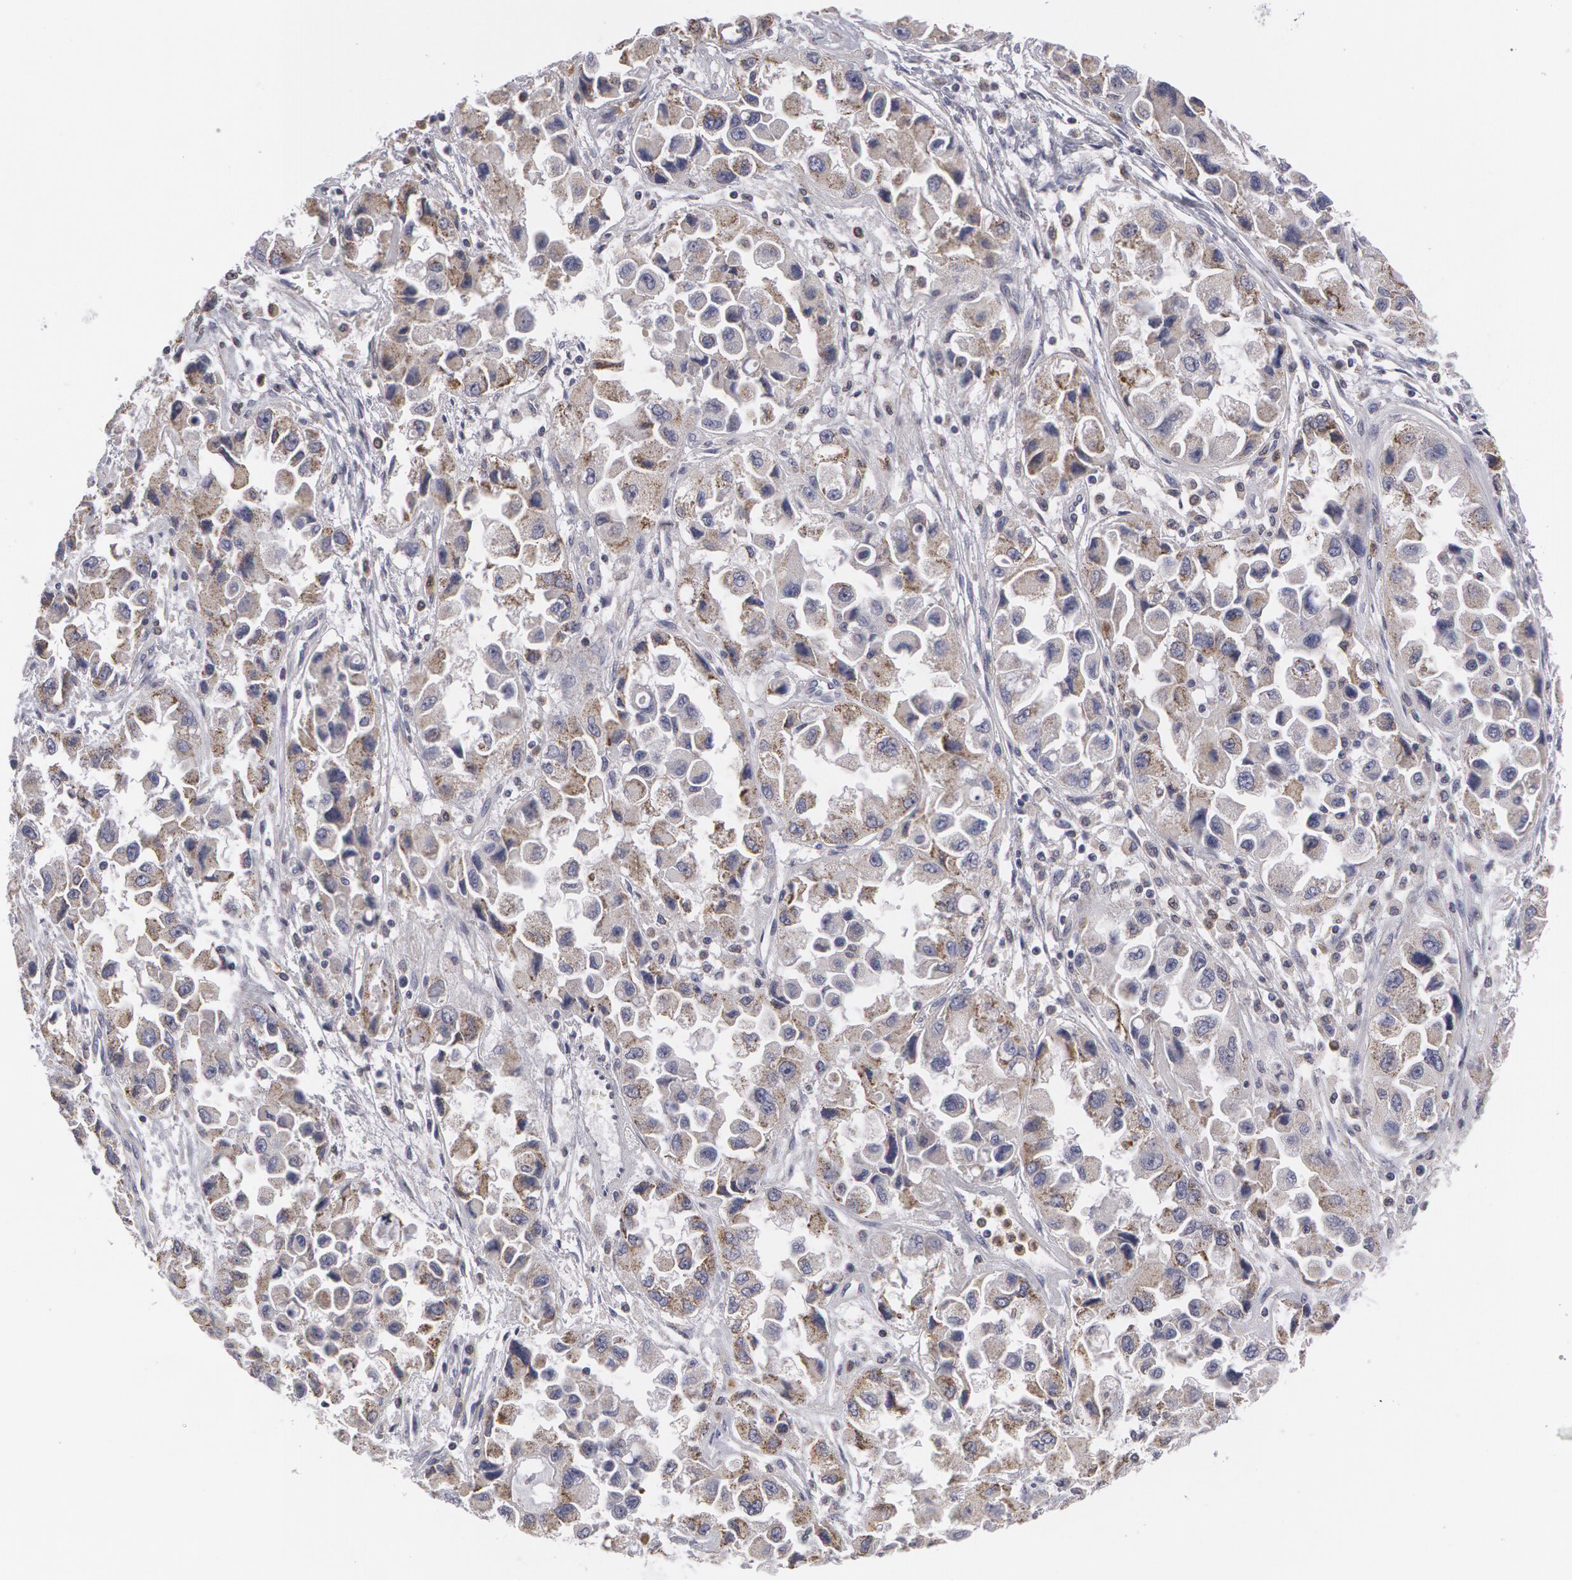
{"staining": {"intensity": "moderate", "quantity": "25%-75%", "location": "cytoplasmic/membranous"}, "tissue": "ovarian cancer", "cell_type": "Tumor cells", "image_type": "cancer", "snomed": [{"axis": "morphology", "description": "Cystadenocarcinoma, serous, NOS"}, {"axis": "topography", "description": "Ovary"}], "caption": "The histopathology image shows immunohistochemical staining of ovarian cancer (serous cystadenocarcinoma). There is moderate cytoplasmic/membranous staining is appreciated in about 25%-75% of tumor cells. The staining was performed using DAB, with brown indicating positive protein expression. Nuclei are stained blue with hematoxylin.", "gene": "CAT", "patient": {"sex": "female", "age": 84}}